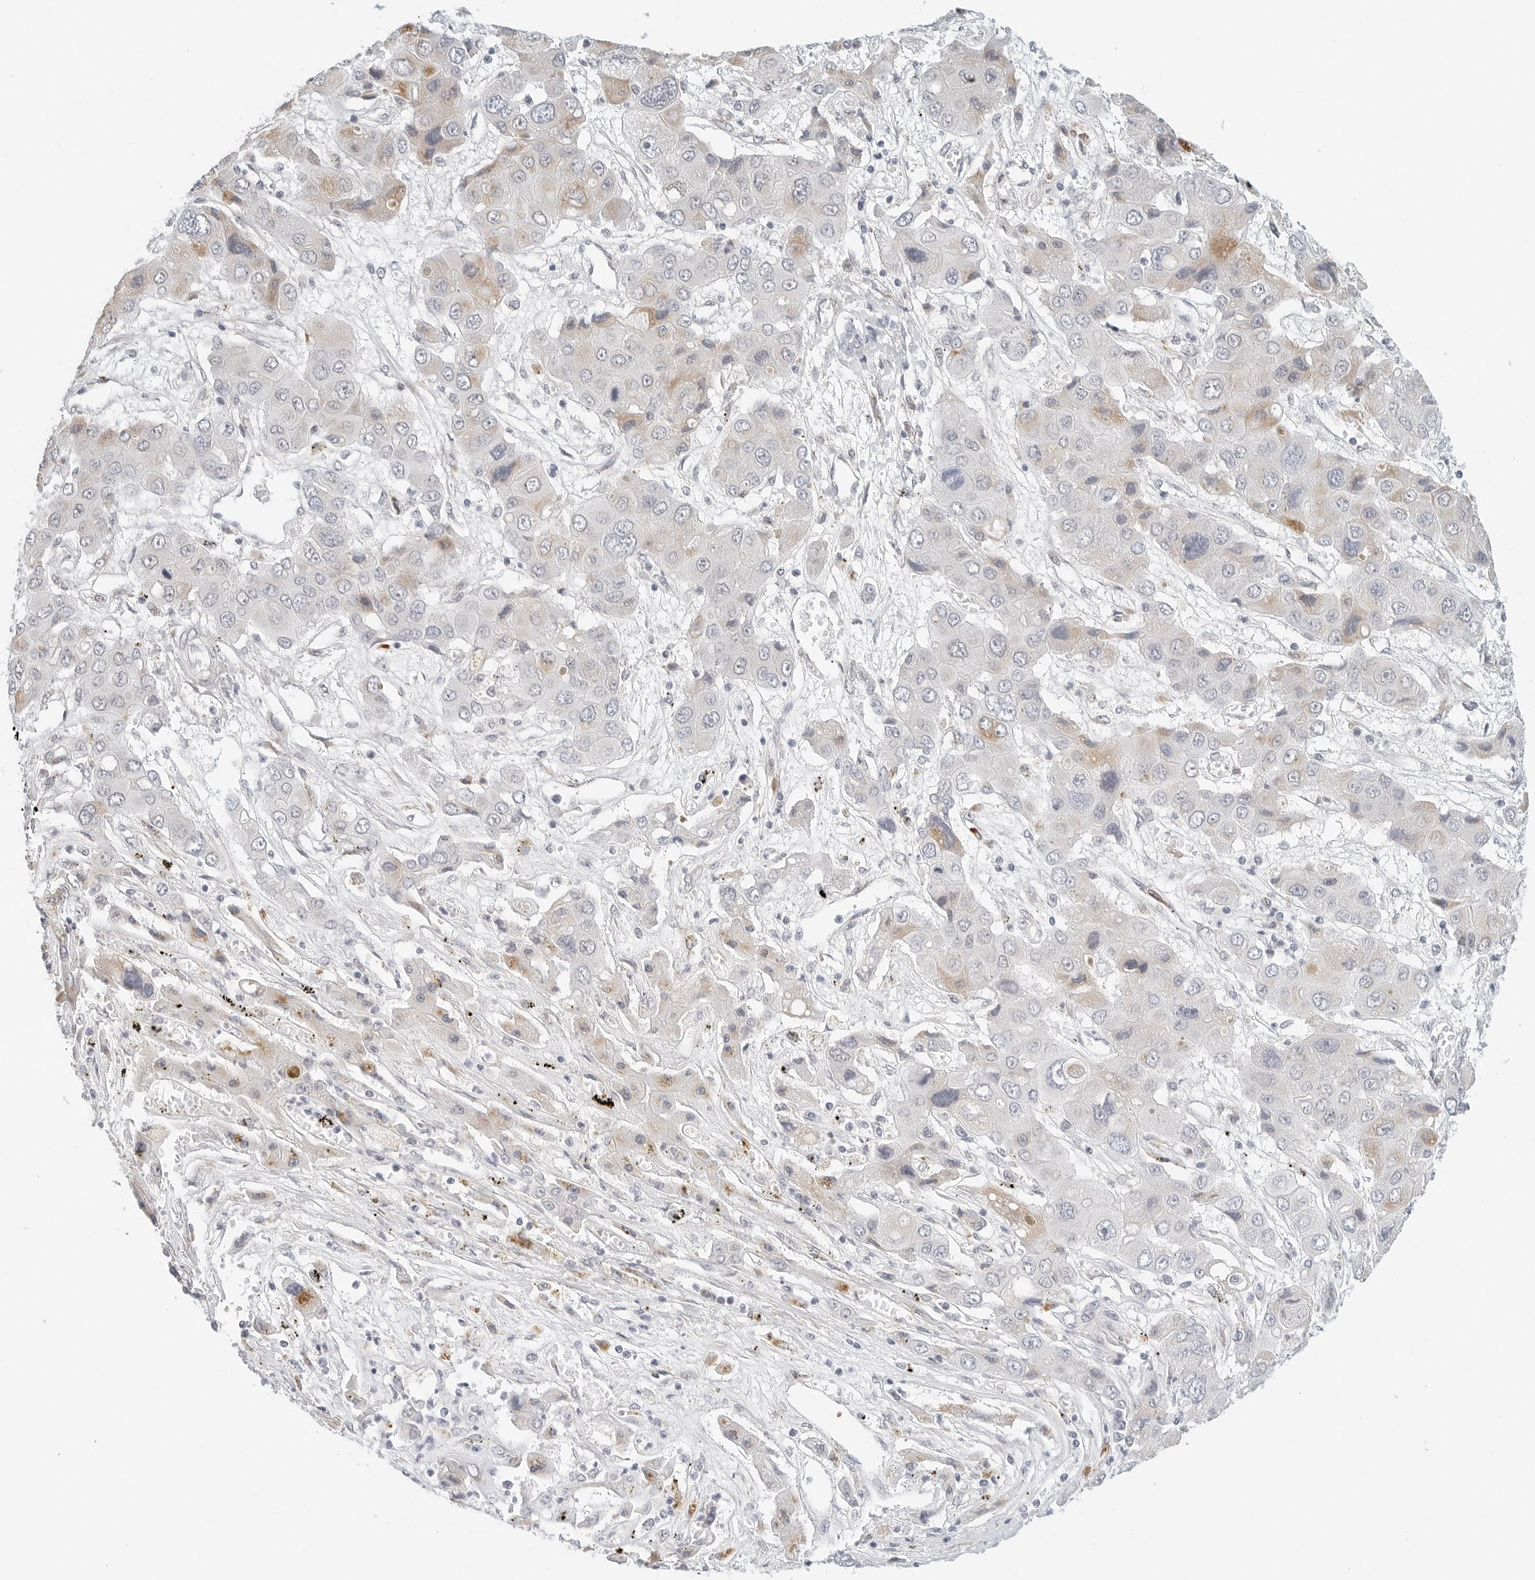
{"staining": {"intensity": "weak", "quantity": "<25%", "location": "cytoplasmic/membranous"}, "tissue": "liver cancer", "cell_type": "Tumor cells", "image_type": "cancer", "snomed": [{"axis": "morphology", "description": "Cholangiocarcinoma"}, {"axis": "topography", "description": "Liver"}], "caption": "Liver cholangiocarcinoma stained for a protein using immunohistochemistry shows no staining tumor cells.", "gene": "PARP10", "patient": {"sex": "male", "age": 67}}